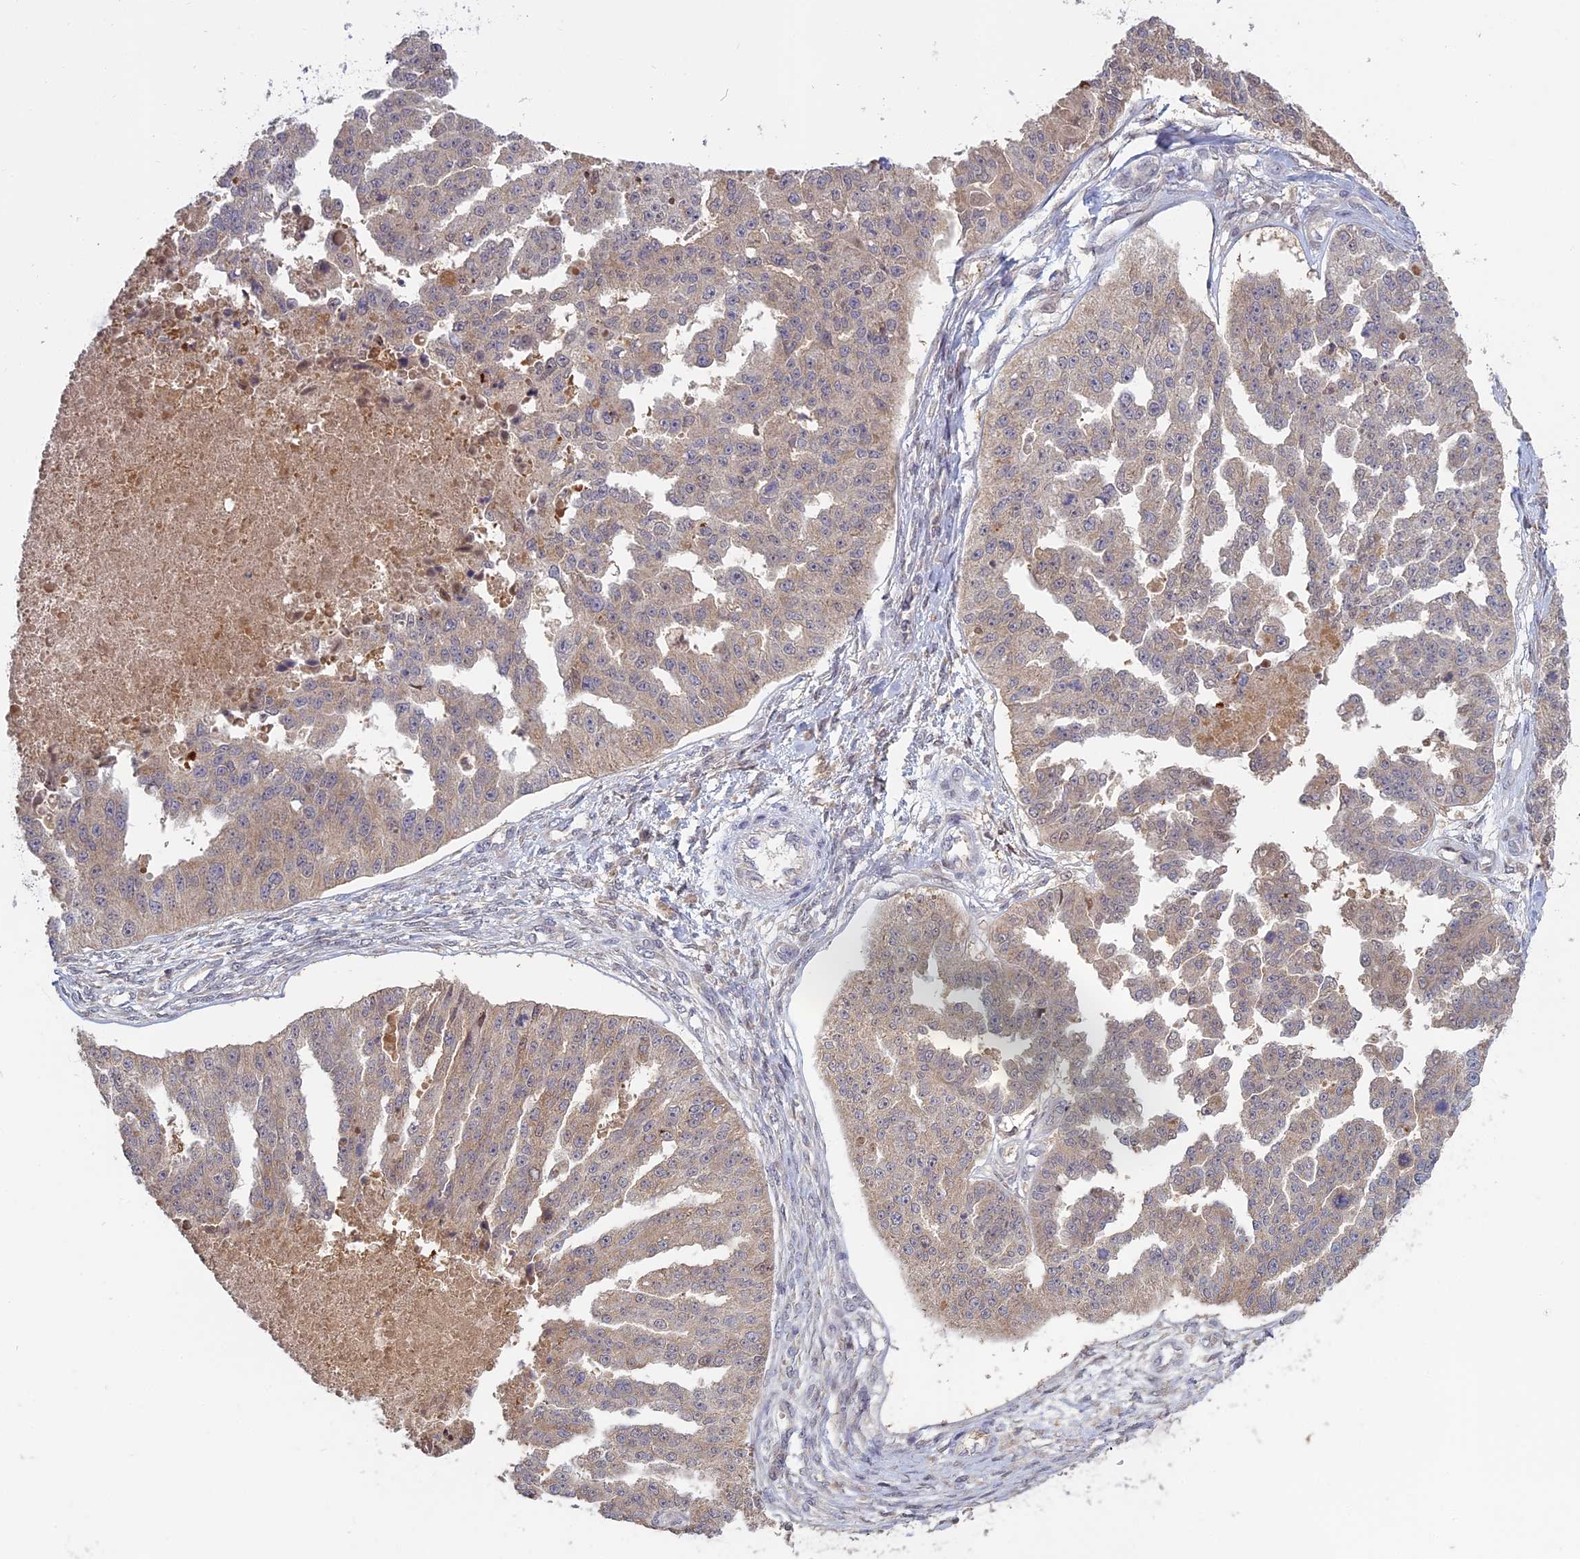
{"staining": {"intensity": "weak", "quantity": "25%-75%", "location": "cytoplasmic/membranous"}, "tissue": "ovarian cancer", "cell_type": "Tumor cells", "image_type": "cancer", "snomed": [{"axis": "morphology", "description": "Cystadenocarcinoma, serous, NOS"}, {"axis": "topography", "description": "Ovary"}], "caption": "The histopathology image demonstrates staining of ovarian cancer, revealing weak cytoplasmic/membranous protein positivity (brown color) within tumor cells. The staining was performed using DAB (3,3'-diaminobenzidine) to visualize the protein expression in brown, while the nuclei were stained in blue with hematoxylin (Magnification: 20x).", "gene": "TMEM208", "patient": {"sex": "female", "age": 58}}